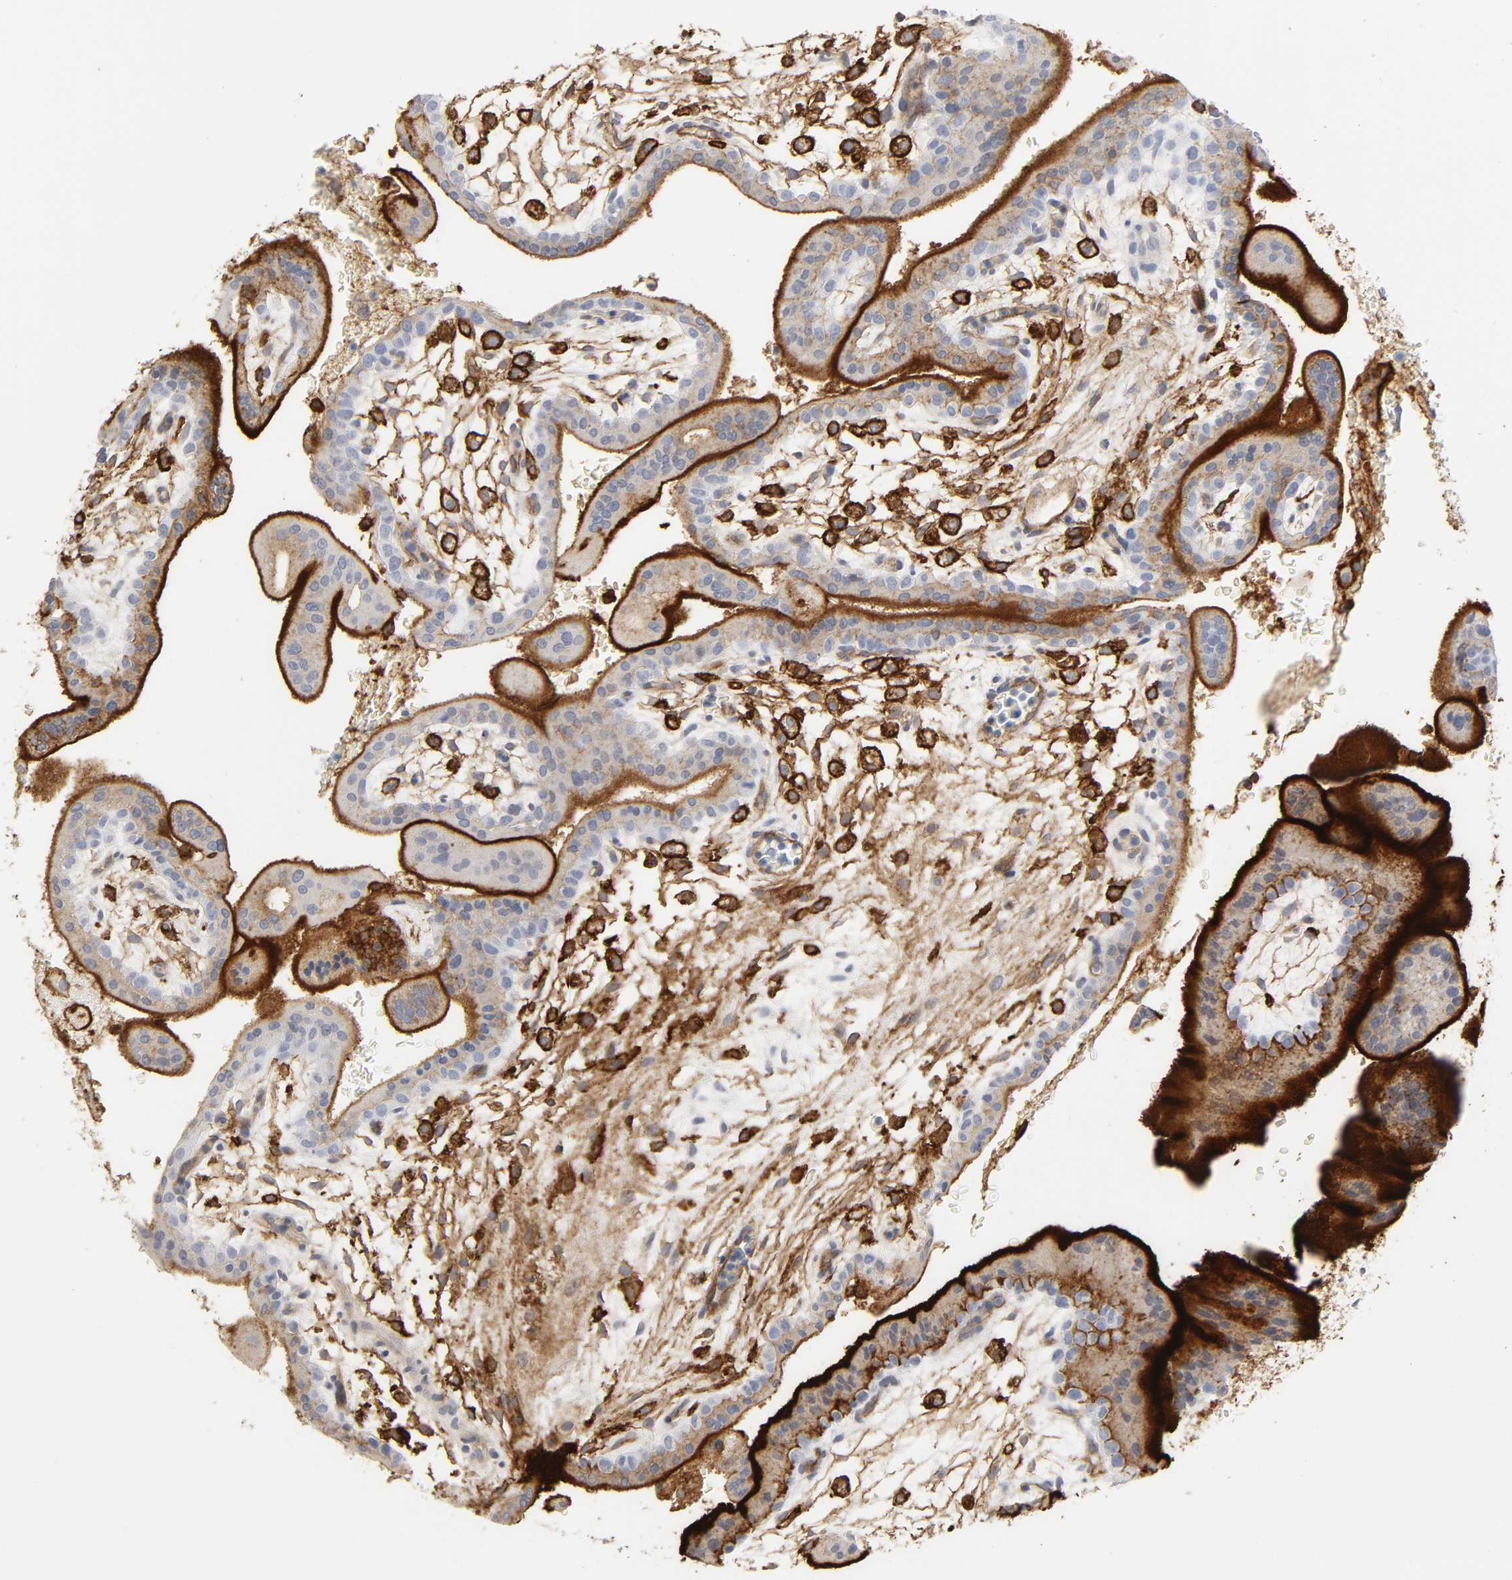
{"staining": {"intensity": "moderate", "quantity": ">75%", "location": "cytoplasmic/membranous"}, "tissue": "placenta", "cell_type": "Decidual cells", "image_type": "normal", "snomed": [{"axis": "morphology", "description": "Normal tissue, NOS"}, {"axis": "topography", "description": "Placenta"}], "caption": "DAB (3,3'-diaminobenzidine) immunohistochemical staining of benign human placenta demonstrates moderate cytoplasmic/membranous protein expression in approximately >75% of decidual cells.", "gene": "LYN", "patient": {"sex": "female", "age": 35}}